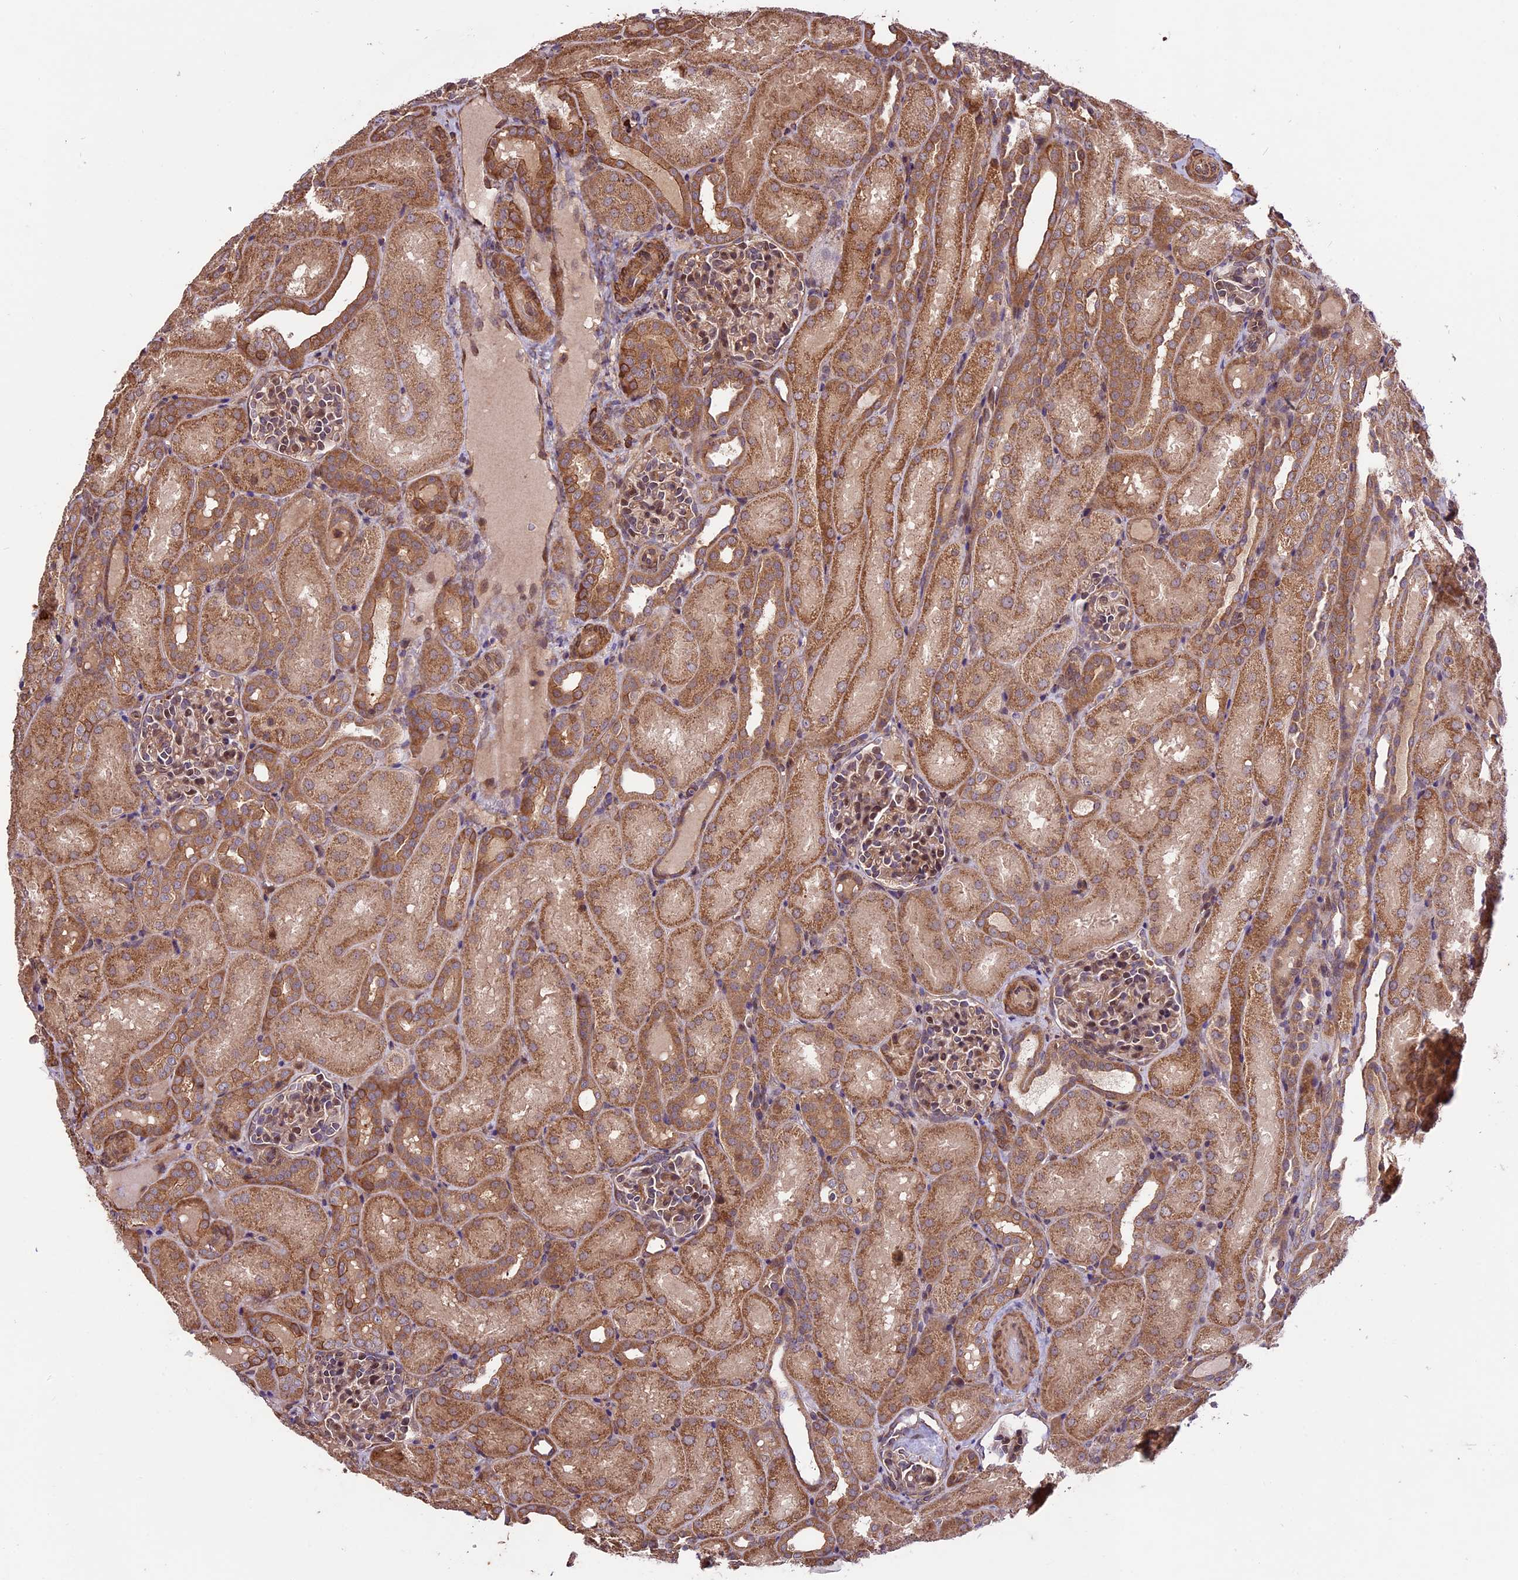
{"staining": {"intensity": "moderate", "quantity": "25%-75%", "location": "cytoplasmic/membranous,nuclear"}, "tissue": "kidney", "cell_type": "Cells in glomeruli", "image_type": "normal", "snomed": [{"axis": "morphology", "description": "Normal tissue, NOS"}, {"axis": "topography", "description": "Kidney"}], "caption": "An image of human kidney stained for a protein reveals moderate cytoplasmic/membranous,nuclear brown staining in cells in glomeruli. (Stains: DAB in brown, nuclei in blue, Microscopy: brightfield microscopy at high magnification).", "gene": "HDAC5", "patient": {"sex": "male", "age": 1}}